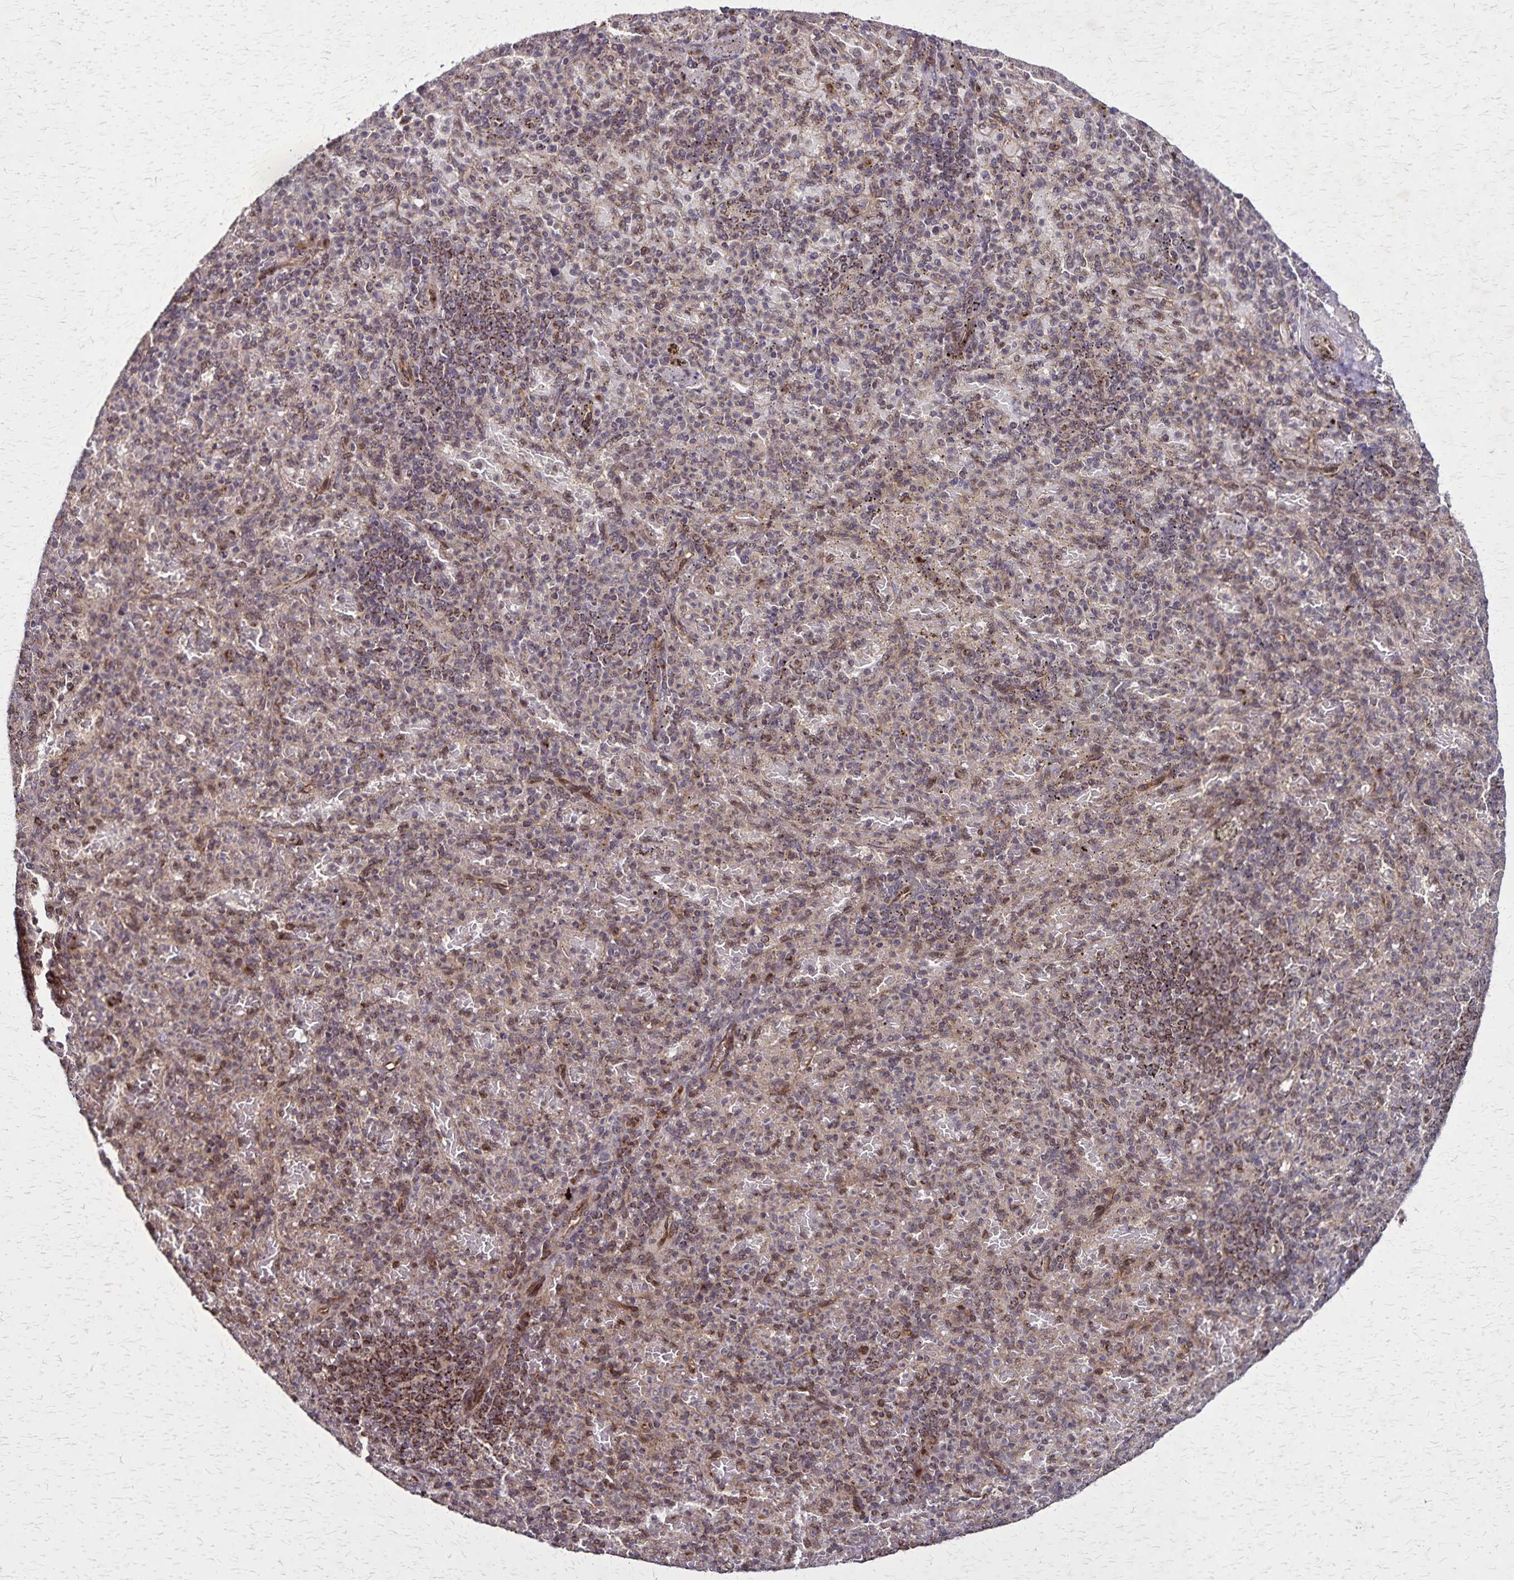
{"staining": {"intensity": "moderate", "quantity": "25%-75%", "location": "cytoplasmic/membranous"}, "tissue": "spleen", "cell_type": "Cells in red pulp", "image_type": "normal", "snomed": [{"axis": "morphology", "description": "Normal tissue, NOS"}, {"axis": "topography", "description": "Spleen"}], "caption": "Normal spleen shows moderate cytoplasmic/membranous staining in about 25%-75% of cells in red pulp.", "gene": "NFS1", "patient": {"sex": "female", "age": 74}}